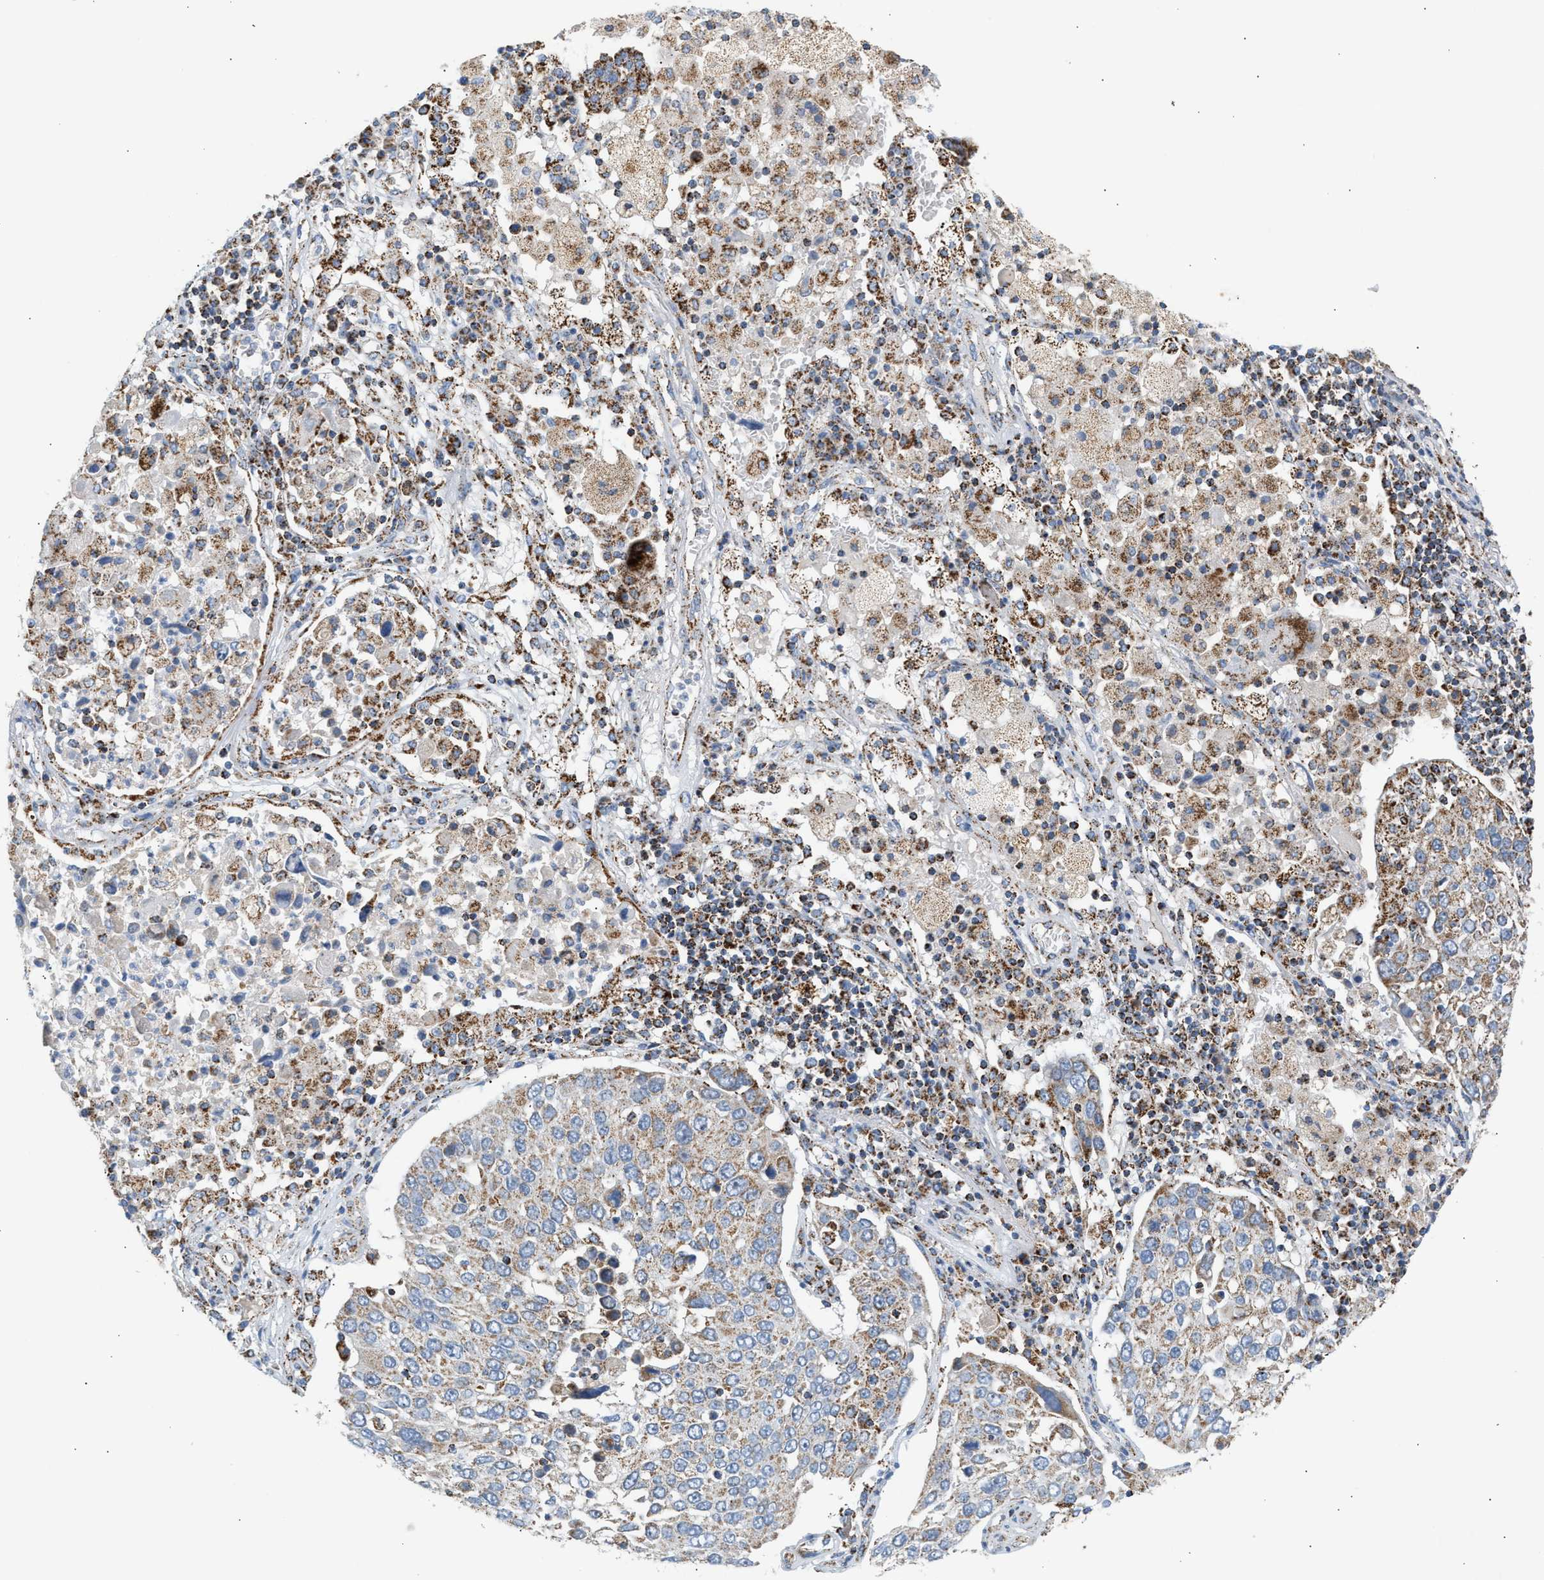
{"staining": {"intensity": "moderate", "quantity": ">75%", "location": "cytoplasmic/membranous"}, "tissue": "lung cancer", "cell_type": "Tumor cells", "image_type": "cancer", "snomed": [{"axis": "morphology", "description": "Squamous cell carcinoma, NOS"}, {"axis": "topography", "description": "Lung"}], "caption": "Moderate cytoplasmic/membranous protein staining is present in approximately >75% of tumor cells in lung cancer (squamous cell carcinoma).", "gene": "OGDH", "patient": {"sex": "male", "age": 65}}